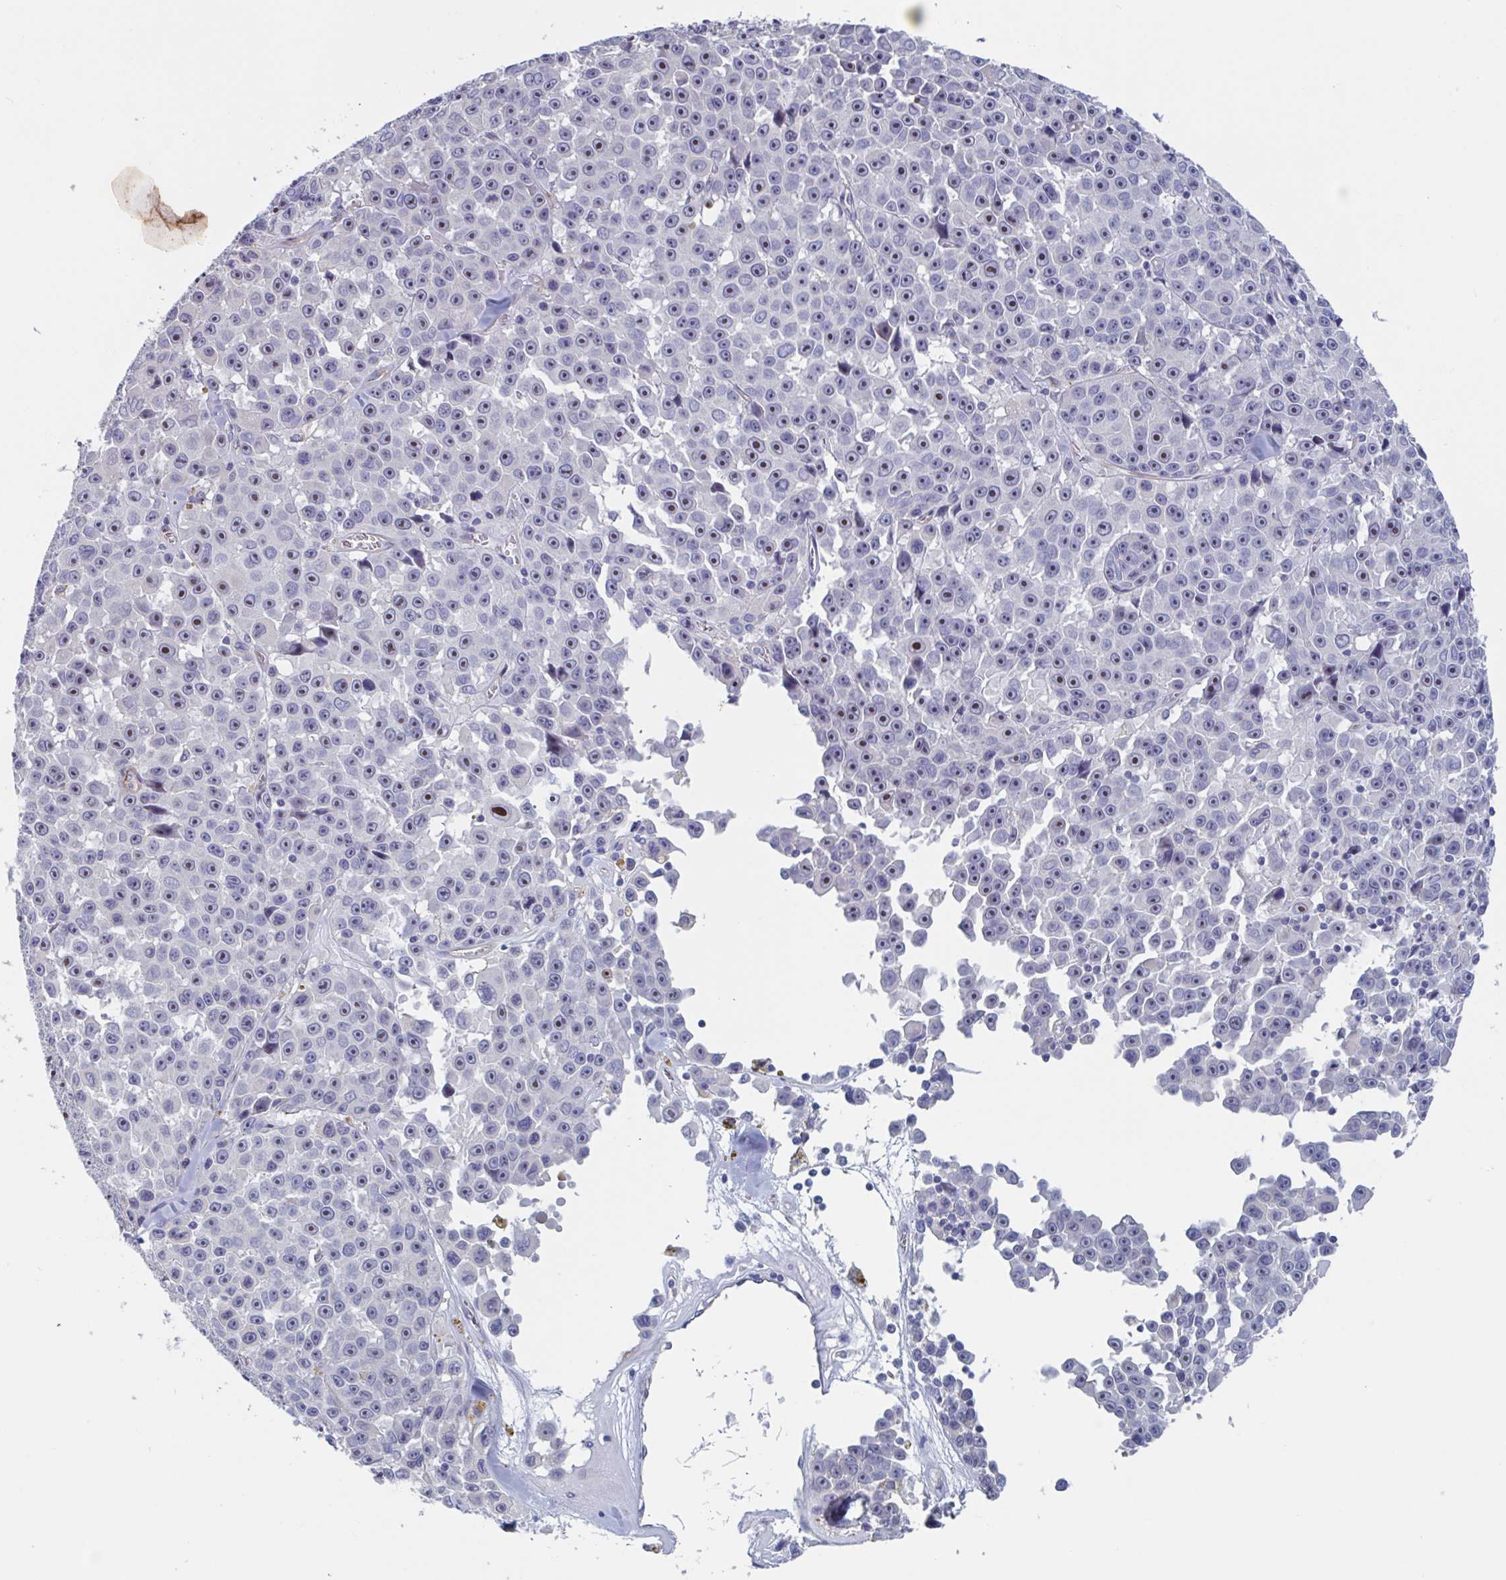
{"staining": {"intensity": "strong", "quantity": "25%-75%", "location": "nuclear"}, "tissue": "melanoma", "cell_type": "Tumor cells", "image_type": "cancer", "snomed": [{"axis": "morphology", "description": "Malignant melanoma, NOS"}, {"axis": "topography", "description": "Skin"}], "caption": "Strong nuclear expression is identified in approximately 25%-75% of tumor cells in malignant melanoma. Nuclei are stained in blue.", "gene": "ST14", "patient": {"sex": "female", "age": 66}}